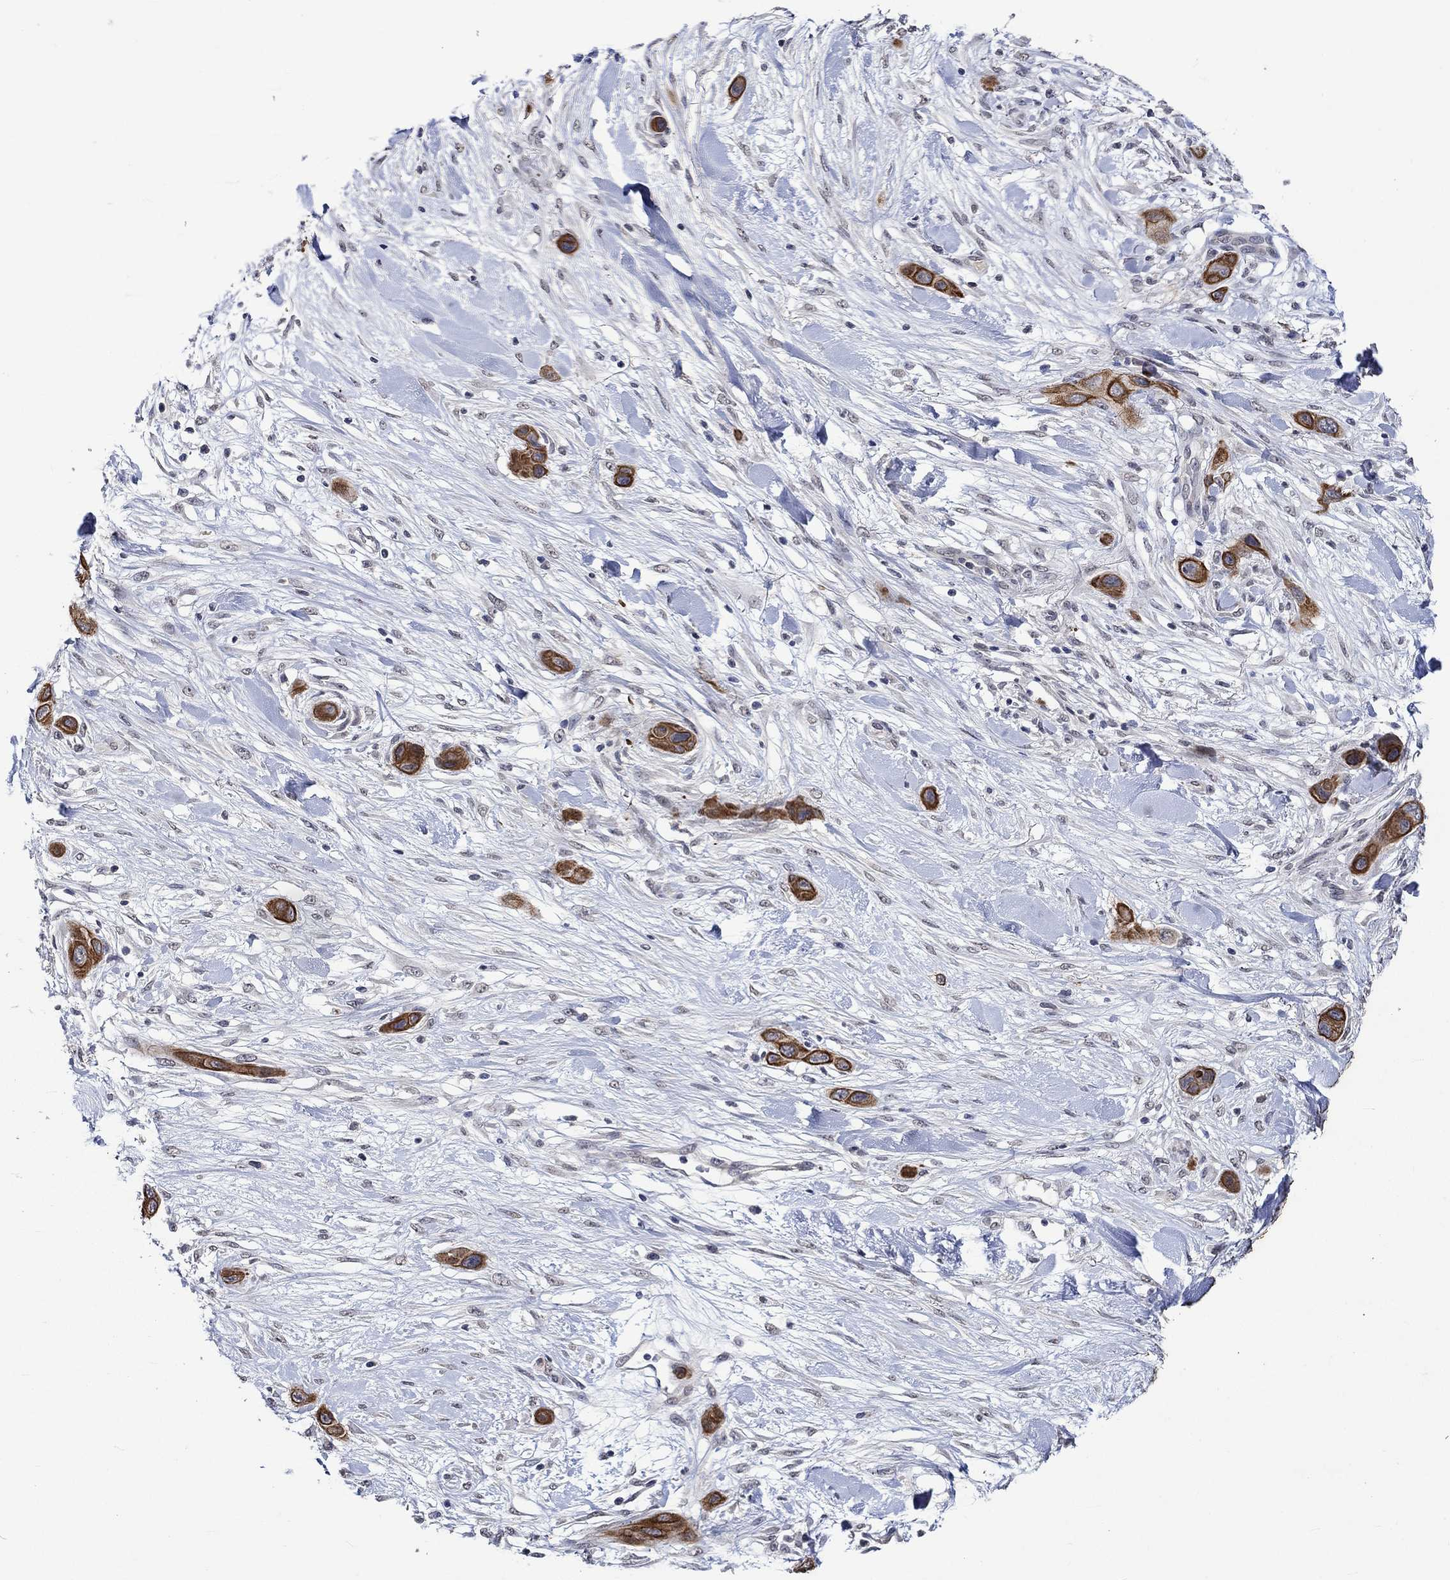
{"staining": {"intensity": "strong", "quantity": ">75%", "location": "cytoplasmic/membranous,nuclear"}, "tissue": "skin cancer", "cell_type": "Tumor cells", "image_type": "cancer", "snomed": [{"axis": "morphology", "description": "Squamous cell carcinoma, NOS"}, {"axis": "topography", "description": "Skin"}], "caption": "Immunohistochemical staining of human skin cancer reveals high levels of strong cytoplasmic/membranous and nuclear expression in approximately >75% of tumor cells. The staining was performed using DAB (3,3'-diaminobenzidine) to visualize the protein expression in brown, while the nuclei were stained in blue with hematoxylin (Magnification: 20x).", "gene": "DDX3Y", "patient": {"sex": "male", "age": 79}}